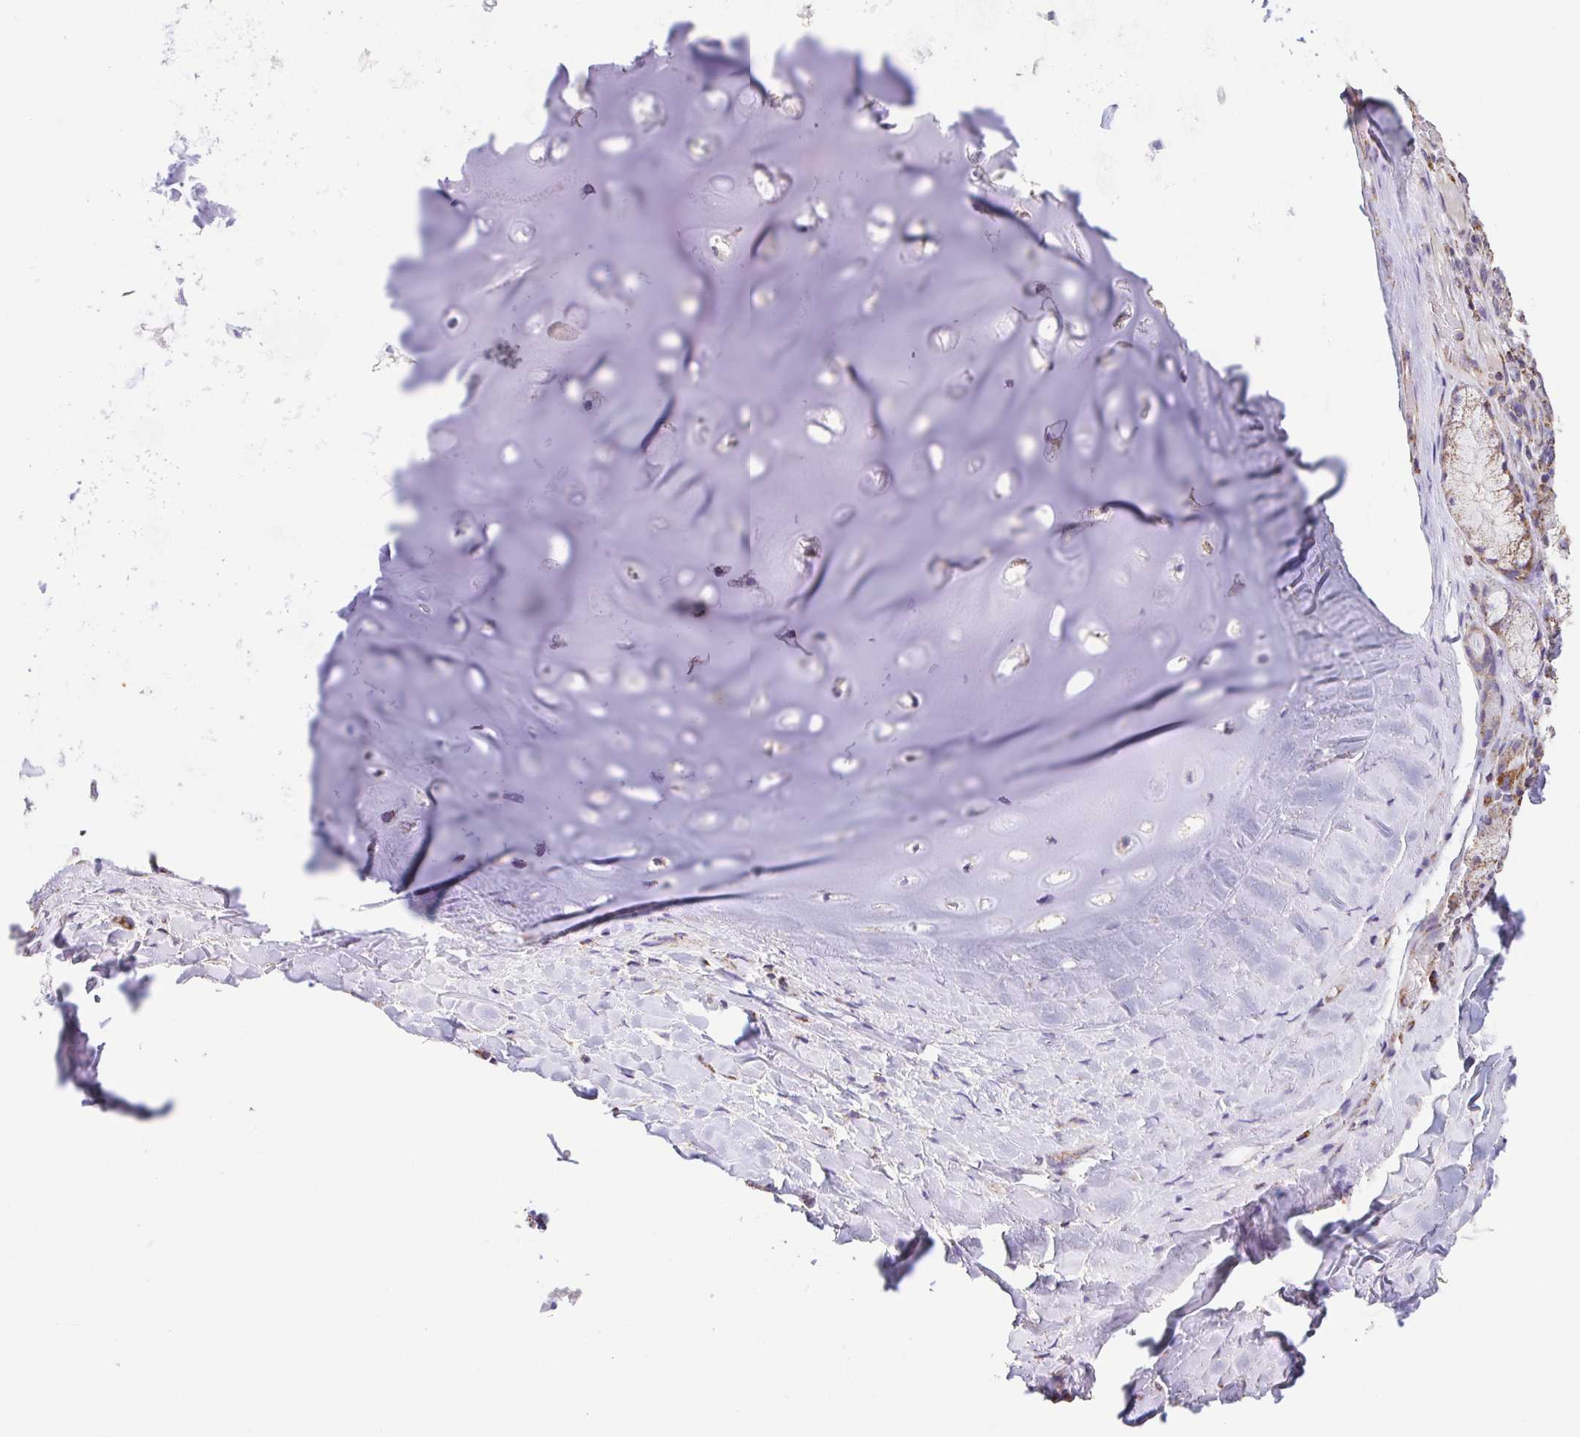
{"staining": {"intensity": "weak", "quantity": "<25%", "location": "cytoplasmic/membranous"}, "tissue": "soft tissue", "cell_type": "Chondrocytes", "image_type": "normal", "snomed": [{"axis": "morphology", "description": "Normal tissue, NOS"}, {"axis": "topography", "description": "Cartilage tissue"}, {"axis": "topography", "description": "Bronchus"}], "caption": "The photomicrograph exhibits no significant staining in chondrocytes of soft tissue.", "gene": "GINM1", "patient": {"sex": "male", "age": 56}}